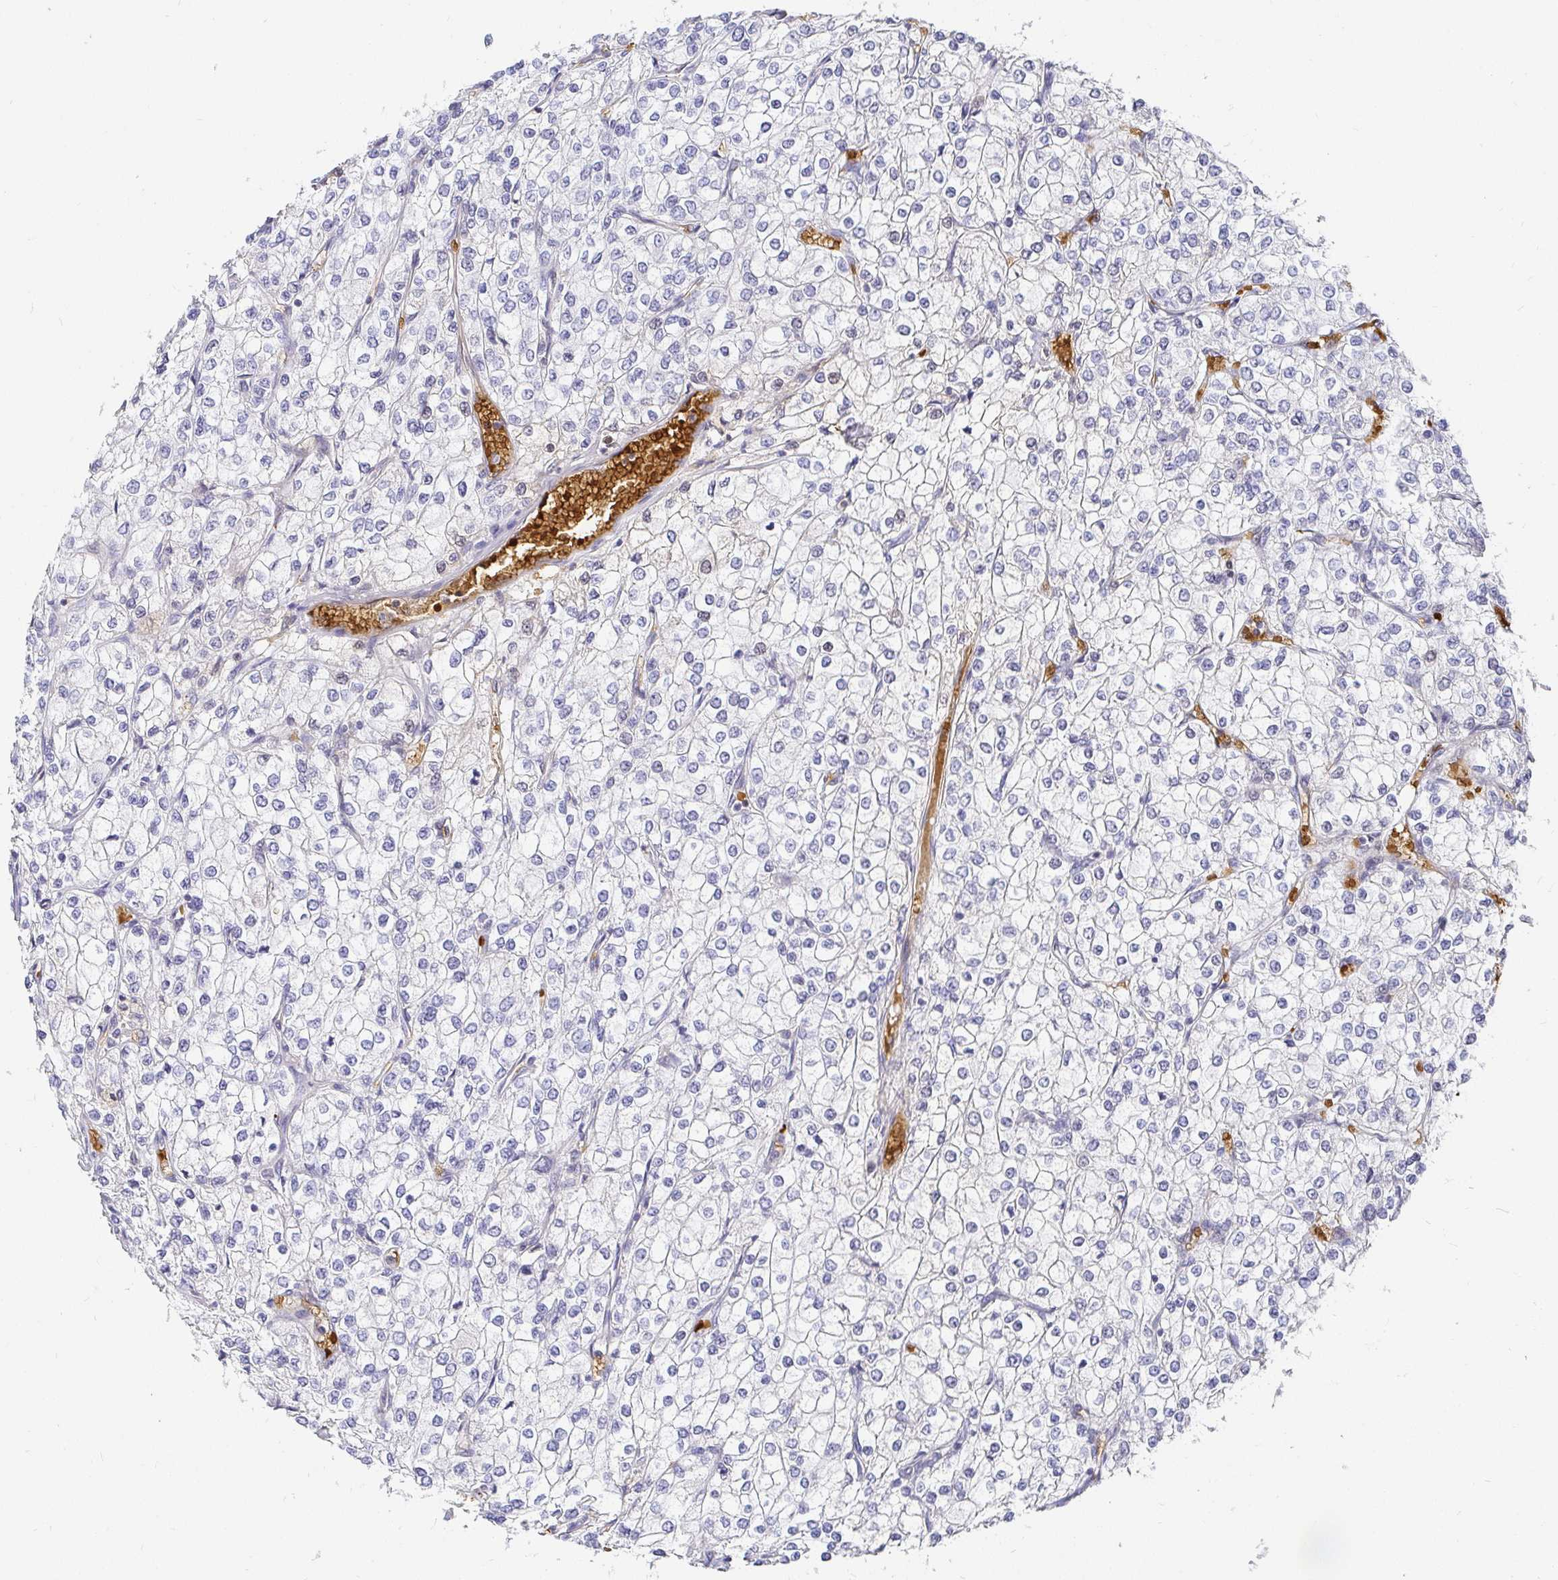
{"staining": {"intensity": "negative", "quantity": "none", "location": "none"}, "tissue": "renal cancer", "cell_type": "Tumor cells", "image_type": "cancer", "snomed": [{"axis": "morphology", "description": "Adenocarcinoma, NOS"}, {"axis": "topography", "description": "Kidney"}], "caption": "Photomicrograph shows no protein staining in tumor cells of renal cancer (adenocarcinoma) tissue.", "gene": "FGF21", "patient": {"sex": "male", "age": 80}}